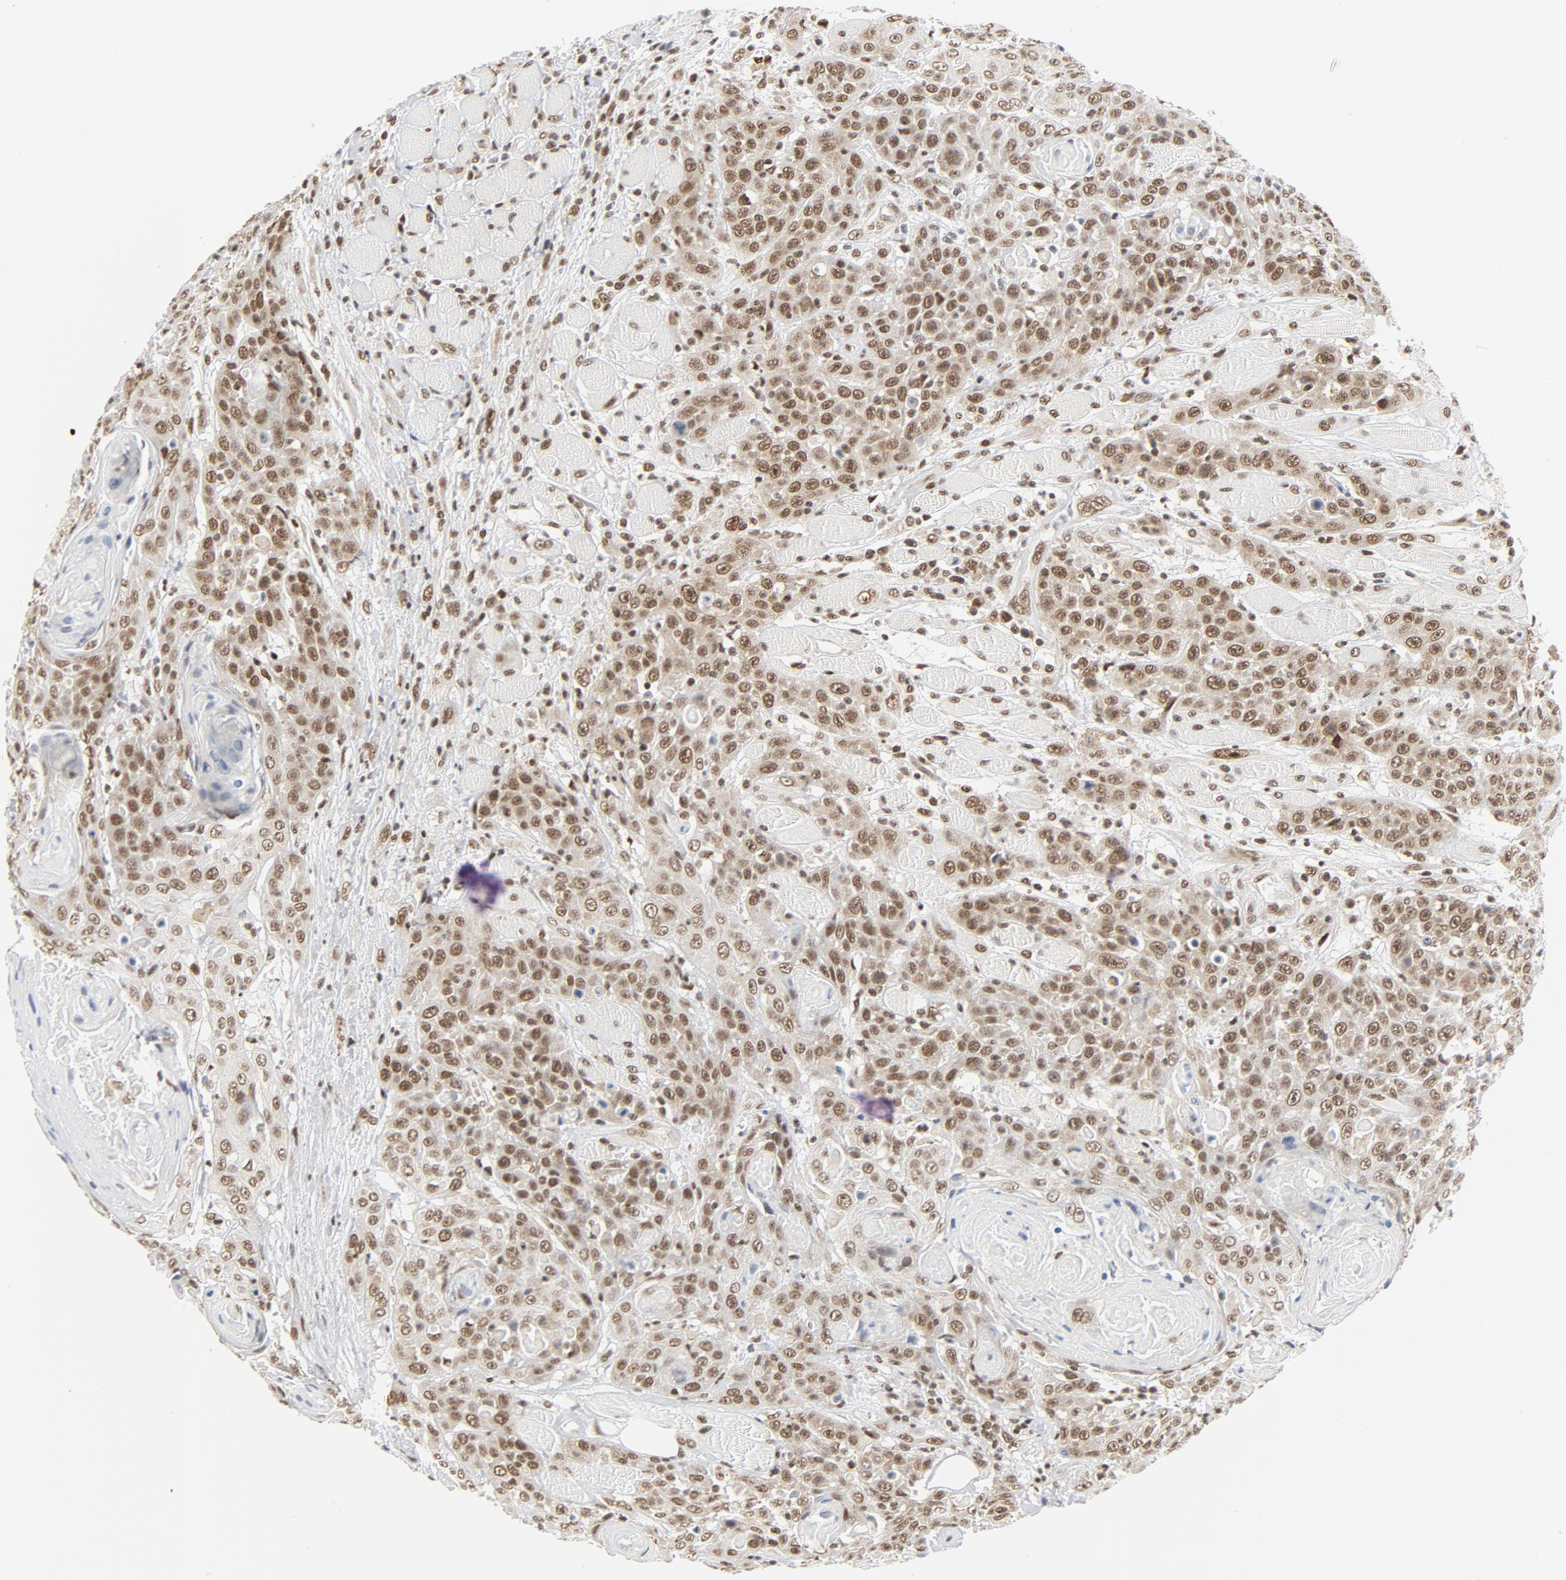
{"staining": {"intensity": "moderate", "quantity": ">75%", "location": "nuclear"}, "tissue": "head and neck cancer", "cell_type": "Tumor cells", "image_type": "cancer", "snomed": [{"axis": "morphology", "description": "Squamous cell carcinoma, NOS"}, {"axis": "topography", "description": "Head-Neck"}], "caption": "A brown stain shows moderate nuclear staining of a protein in human head and neck cancer tumor cells.", "gene": "ERCC1", "patient": {"sex": "female", "age": 84}}